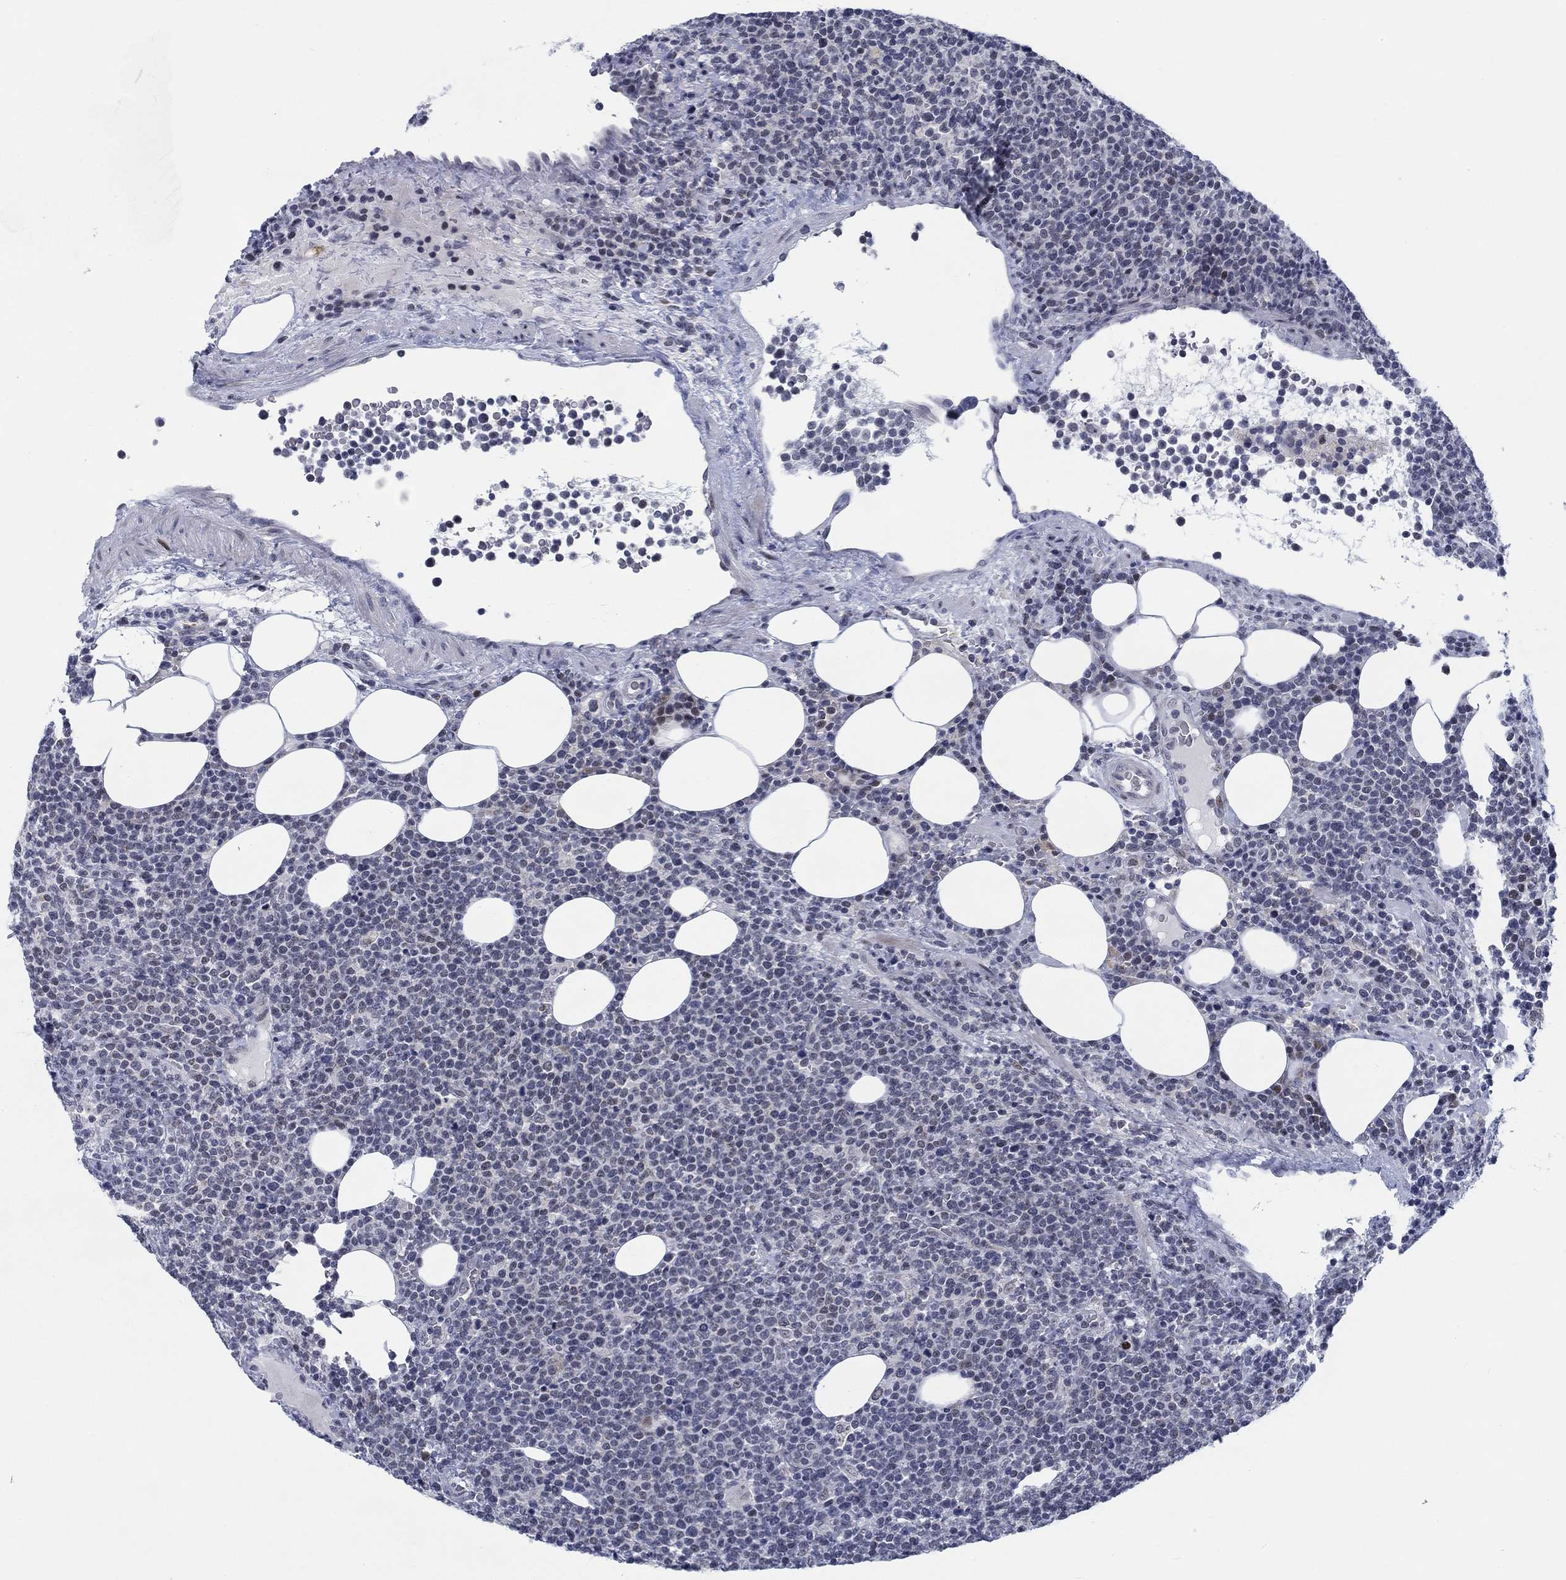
{"staining": {"intensity": "negative", "quantity": "none", "location": "none"}, "tissue": "lymphoma", "cell_type": "Tumor cells", "image_type": "cancer", "snomed": [{"axis": "morphology", "description": "Malignant lymphoma, non-Hodgkin's type, High grade"}, {"axis": "topography", "description": "Lymph node"}], "caption": "This image is of high-grade malignant lymphoma, non-Hodgkin's type stained with IHC to label a protein in brown with the nuclei are counter-stained blue. There is no expression in tumor cells.", "gene": "NEU3", "patient": {"sex": "male", "age": 61}}